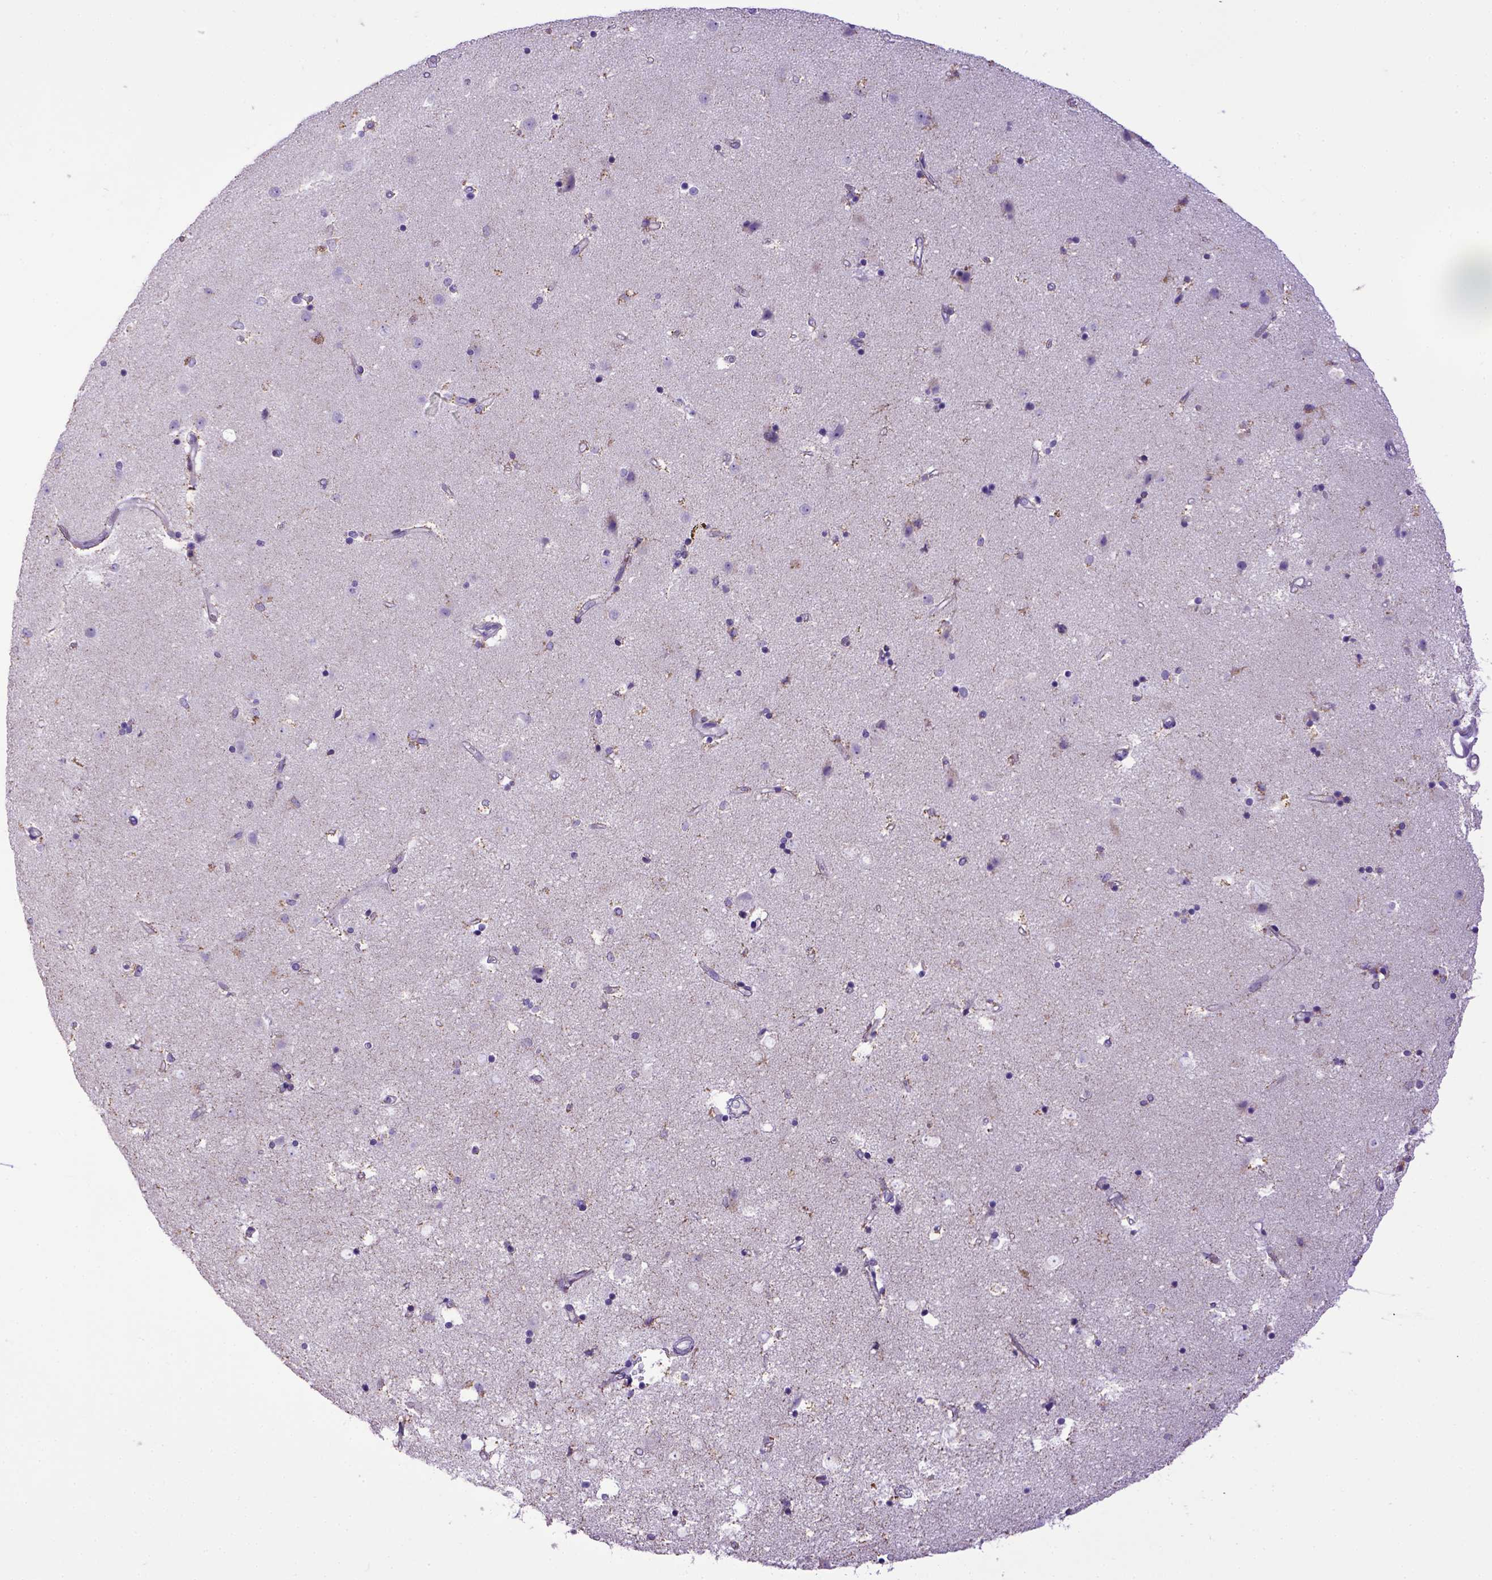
{"staining": {"intensity": "moderate", "quantity": "<25%", "location": "cytoplasmic/membranous"}, "tissue": "caudate", "cell_type": "Glial cells", "image_type": "normal", "snomed": [{"axis": "morphology", "description": "Normal tissue, NOS"}, {"axis": "topography", "description": "Lateral ventricle wall"}], "caption": "IHC (DAB (3,3'-diaminobenzidine)) staining of benign caudate shows moderate cytoplasmic/membranous protein staining in about <25% of glial cells. (brown staining indicates protein expression, while blue staining denotes nuclei).", "gene": "SPEF1", "patient": {"sex": "female", "age": 71}}